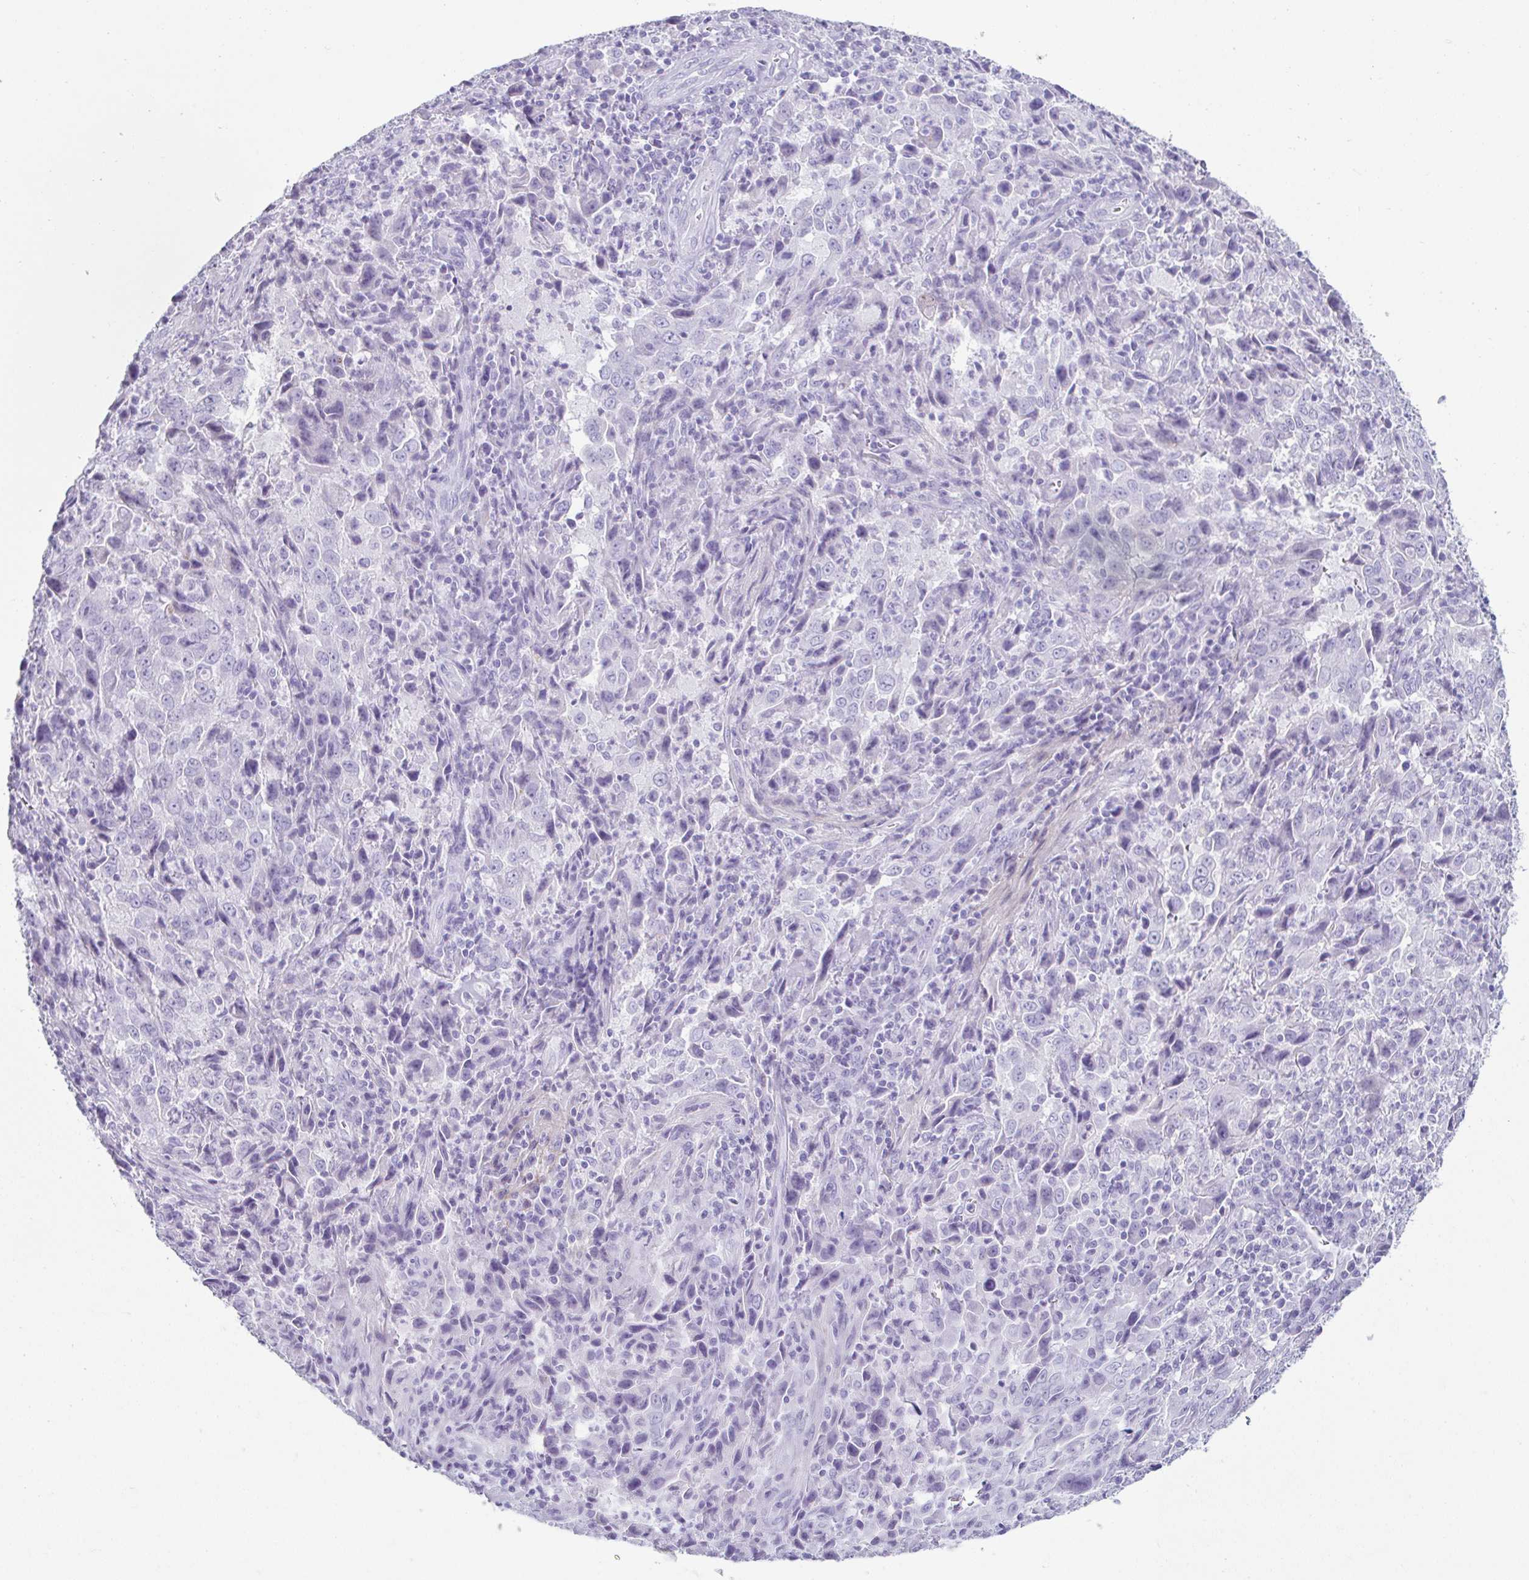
{"staining": {"intensity": "negative", "quantity": "none", "location": "none"}, "tissue": "lung cancer", "cell_type": "Tumor cells", "image_type": "cancer", "snomed": [{"axis": "morphology", "description": "Adenocarcinoma, NOS"}, {"axis": "topography", "description": "Lung"}], "caption": "High magnification brightfield microscopy of lung cancer stained with DAB (3,3'-diaminobenzidine) (brown) and counterstained with hematoxylin (blue): tumor cells show no significant expression.", "gene": "CREG2", "patient": {"sex": "male", "age": 67}}